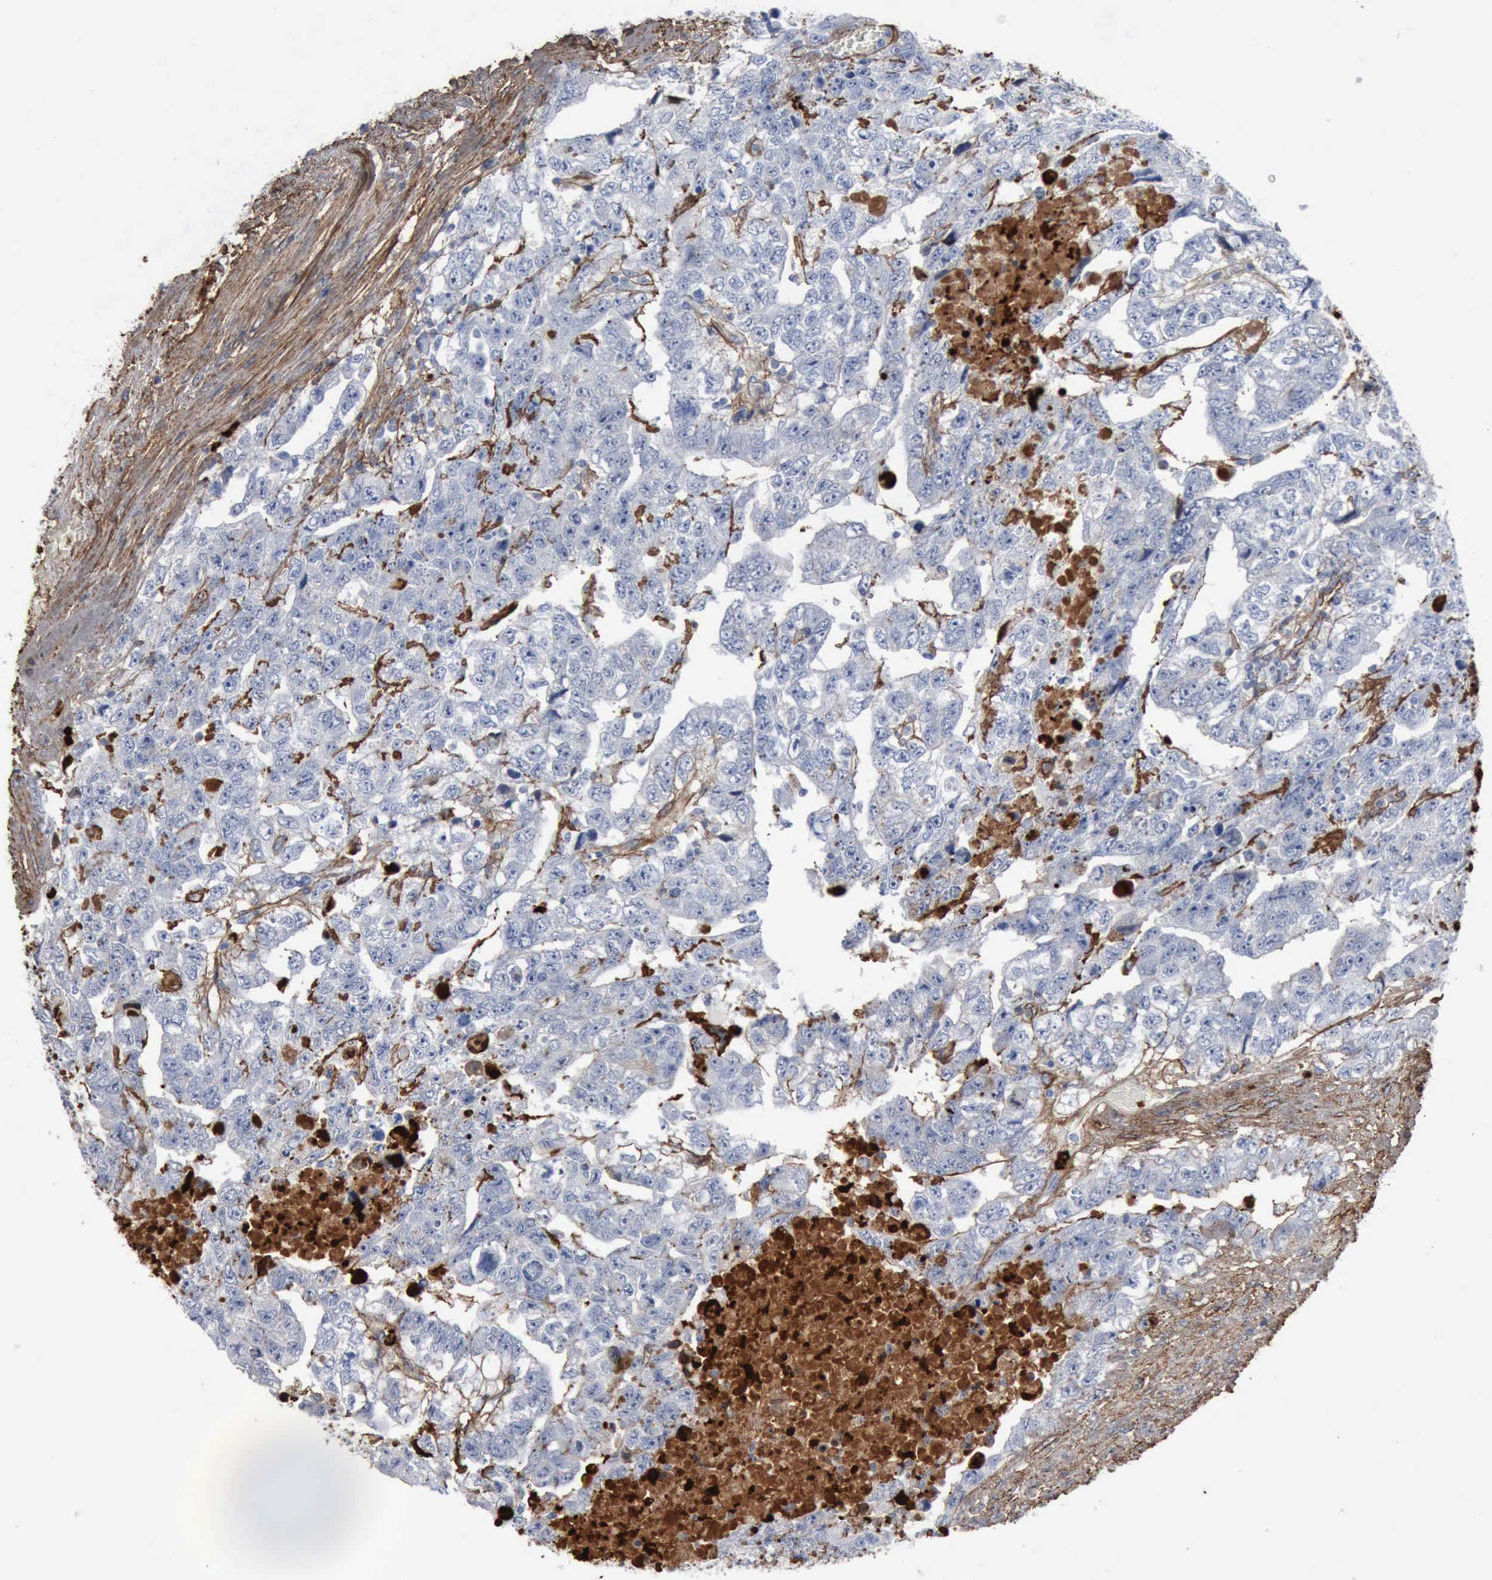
{"staining": {"intensity": "negative", "quantity": "none", "location": "none"}, "tissue": "testis cancer", "cell_type": "Tumor cells", "image_type": "cancer", "snomed": [{"axis": "morphology", "description": "Carcinoma, Embryonal, NOS"}, {"axis": "topography", "description": "Testis"}], "caption": "The photomicrograph exhibits no significant staining in tumor cells of testis embryonal carcinoma.", "gene": "FN1", "patient": {"sex": "male", "age": 36}}